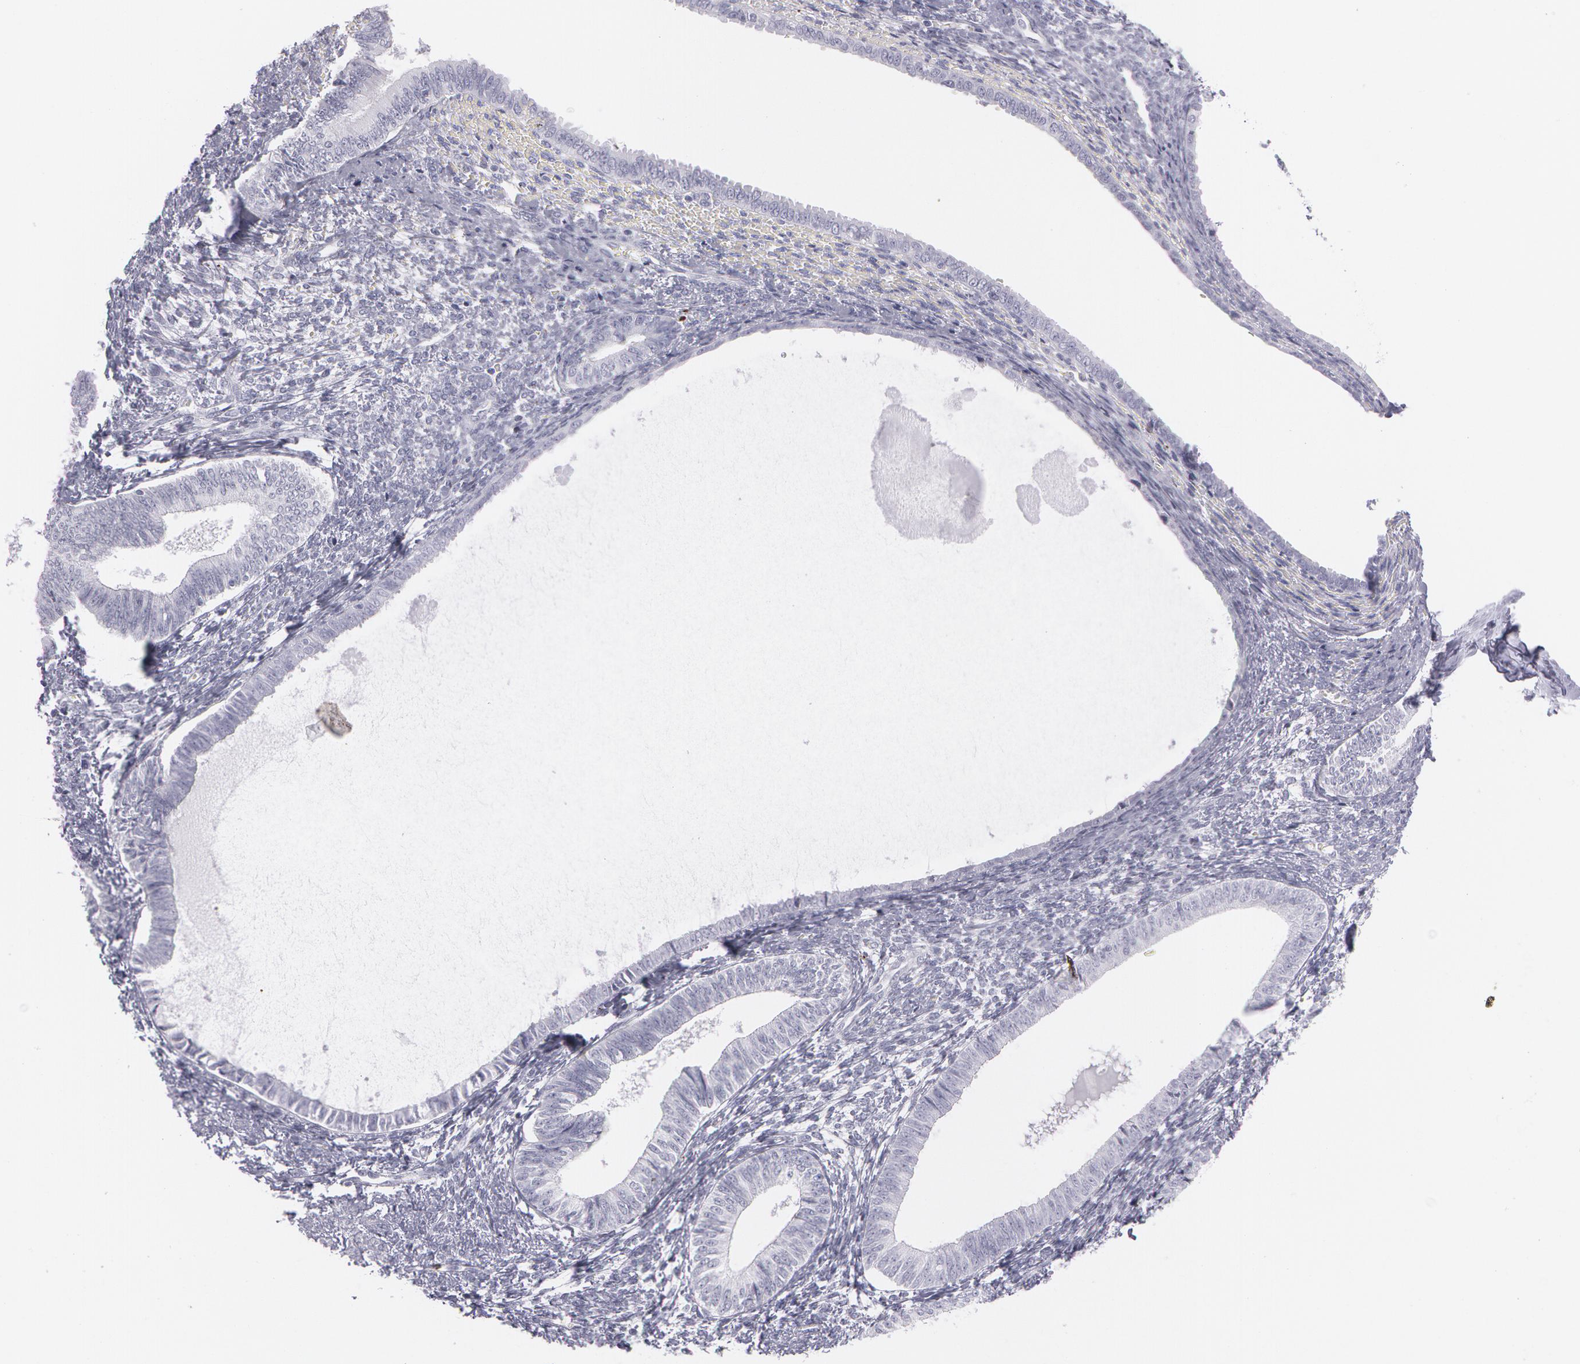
{"staining": {"intensity": "moderate", "quantity": "<25%", "location": "cytoplasmic/membranous"}, "tissue": "endometrium", "cell_type": "Cells in endometrial stroma", "image_type": "normal", "snomed": [{"axis": "morphology", "description": "Normal tissue, NOS"}, {"axis": "topography", "description": "Endometrium"}], "caption": "This is a micrograph of IHC staining of normal endometrium, which shows moderate staining in the cytoplasmic/membranous of cells in endometrial stroma.", "gene": "SNCG", "patient": {"sex": "female", "age": 82}}